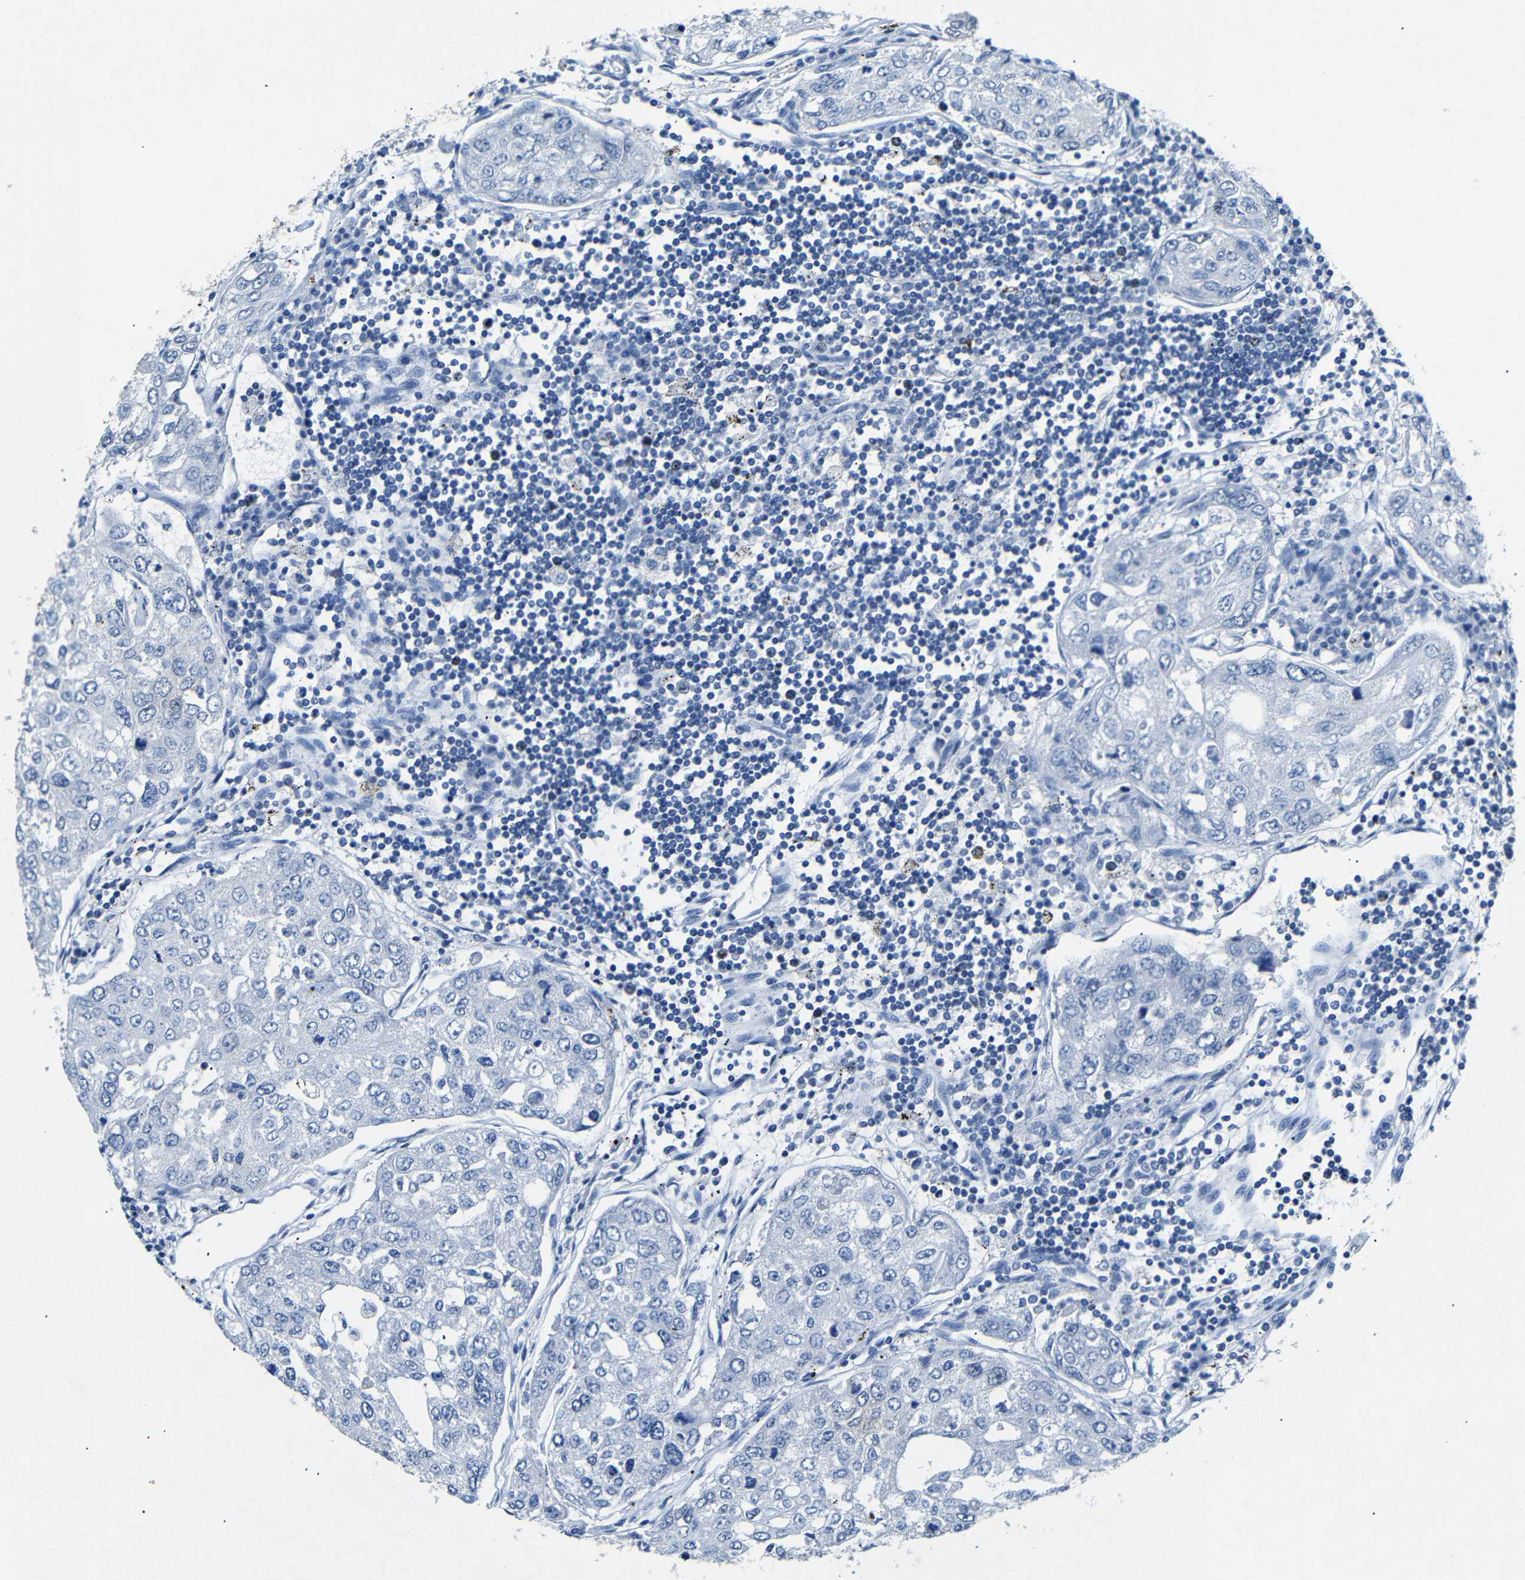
{"staining": {"intensity": "negative", "quantity": "none", "location": "none"}, "tissue": "urothelial cancer", "cell_type": "Tumor cells", "image_type": "cancer", "snomed": [{"axis": "morphology", "description": "Urothelial carcinoma, High grade"}, {"axis": "topography", "description": "Lymph node"}, {"axis": "topography", "description": "Urinary bladder"}], "caption": "Tumor cells show no significant protein staining in high-grade urothelial carcinoma.", "gene": "INCENP", "patient": {"sex": "male", "age": 51}}